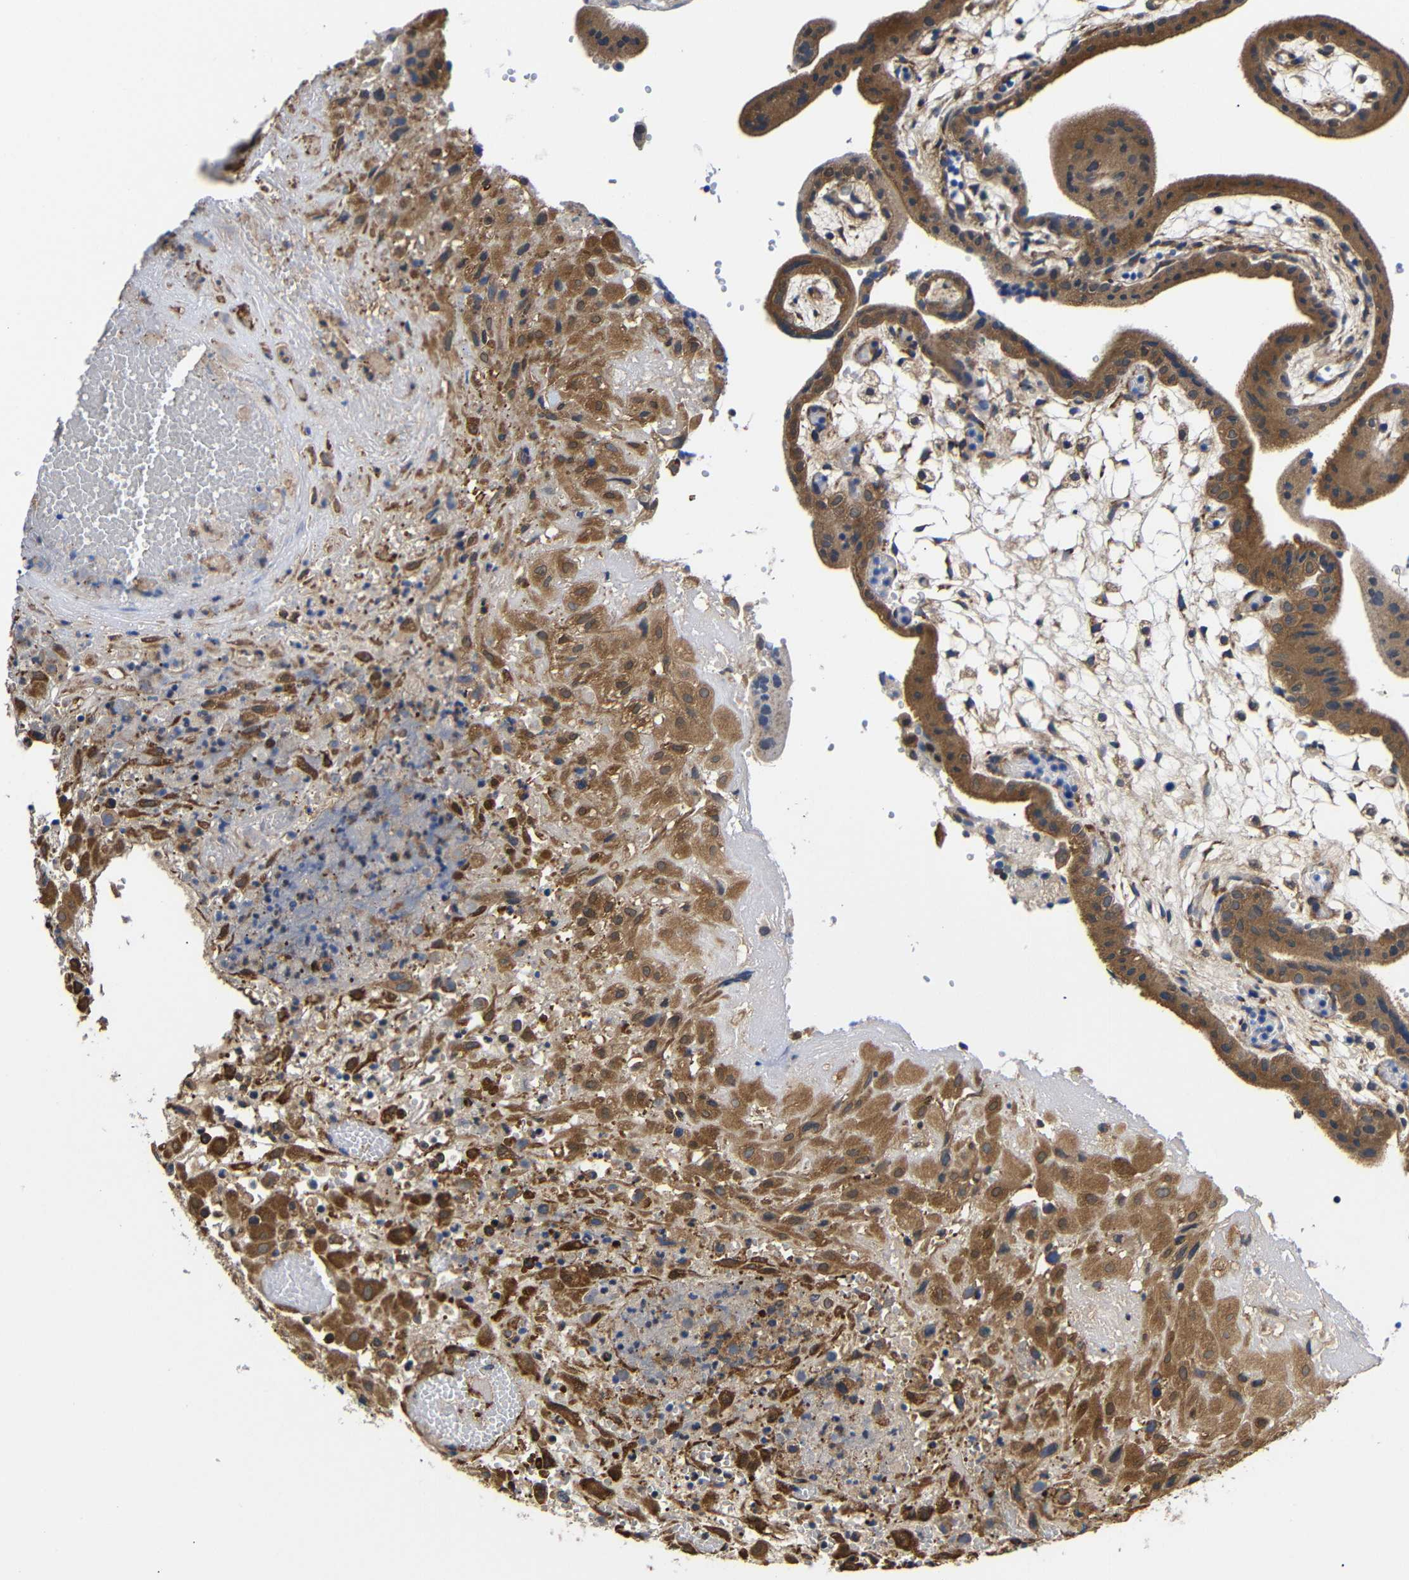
{"staining": {"intensity": "moderate", "quantity": ">75%", "location": "cytoplasmic/membranous"}, "tissue": "placenta", "cell_type": "Decidual cells", "image_type": "normal", "snomed": [{"axis": "morphology", "description": "Normal tissue, NOS"}, {"axis": "topography", "description": "Placenta"}], "caption": "Human placenta stained with a brown dye shows moderate cytoplasmic/membranous positive staining in approximately >75% of decidual cells.", "gene": "LRRCC1", "patient": {"sex": "female", "age": 18}}